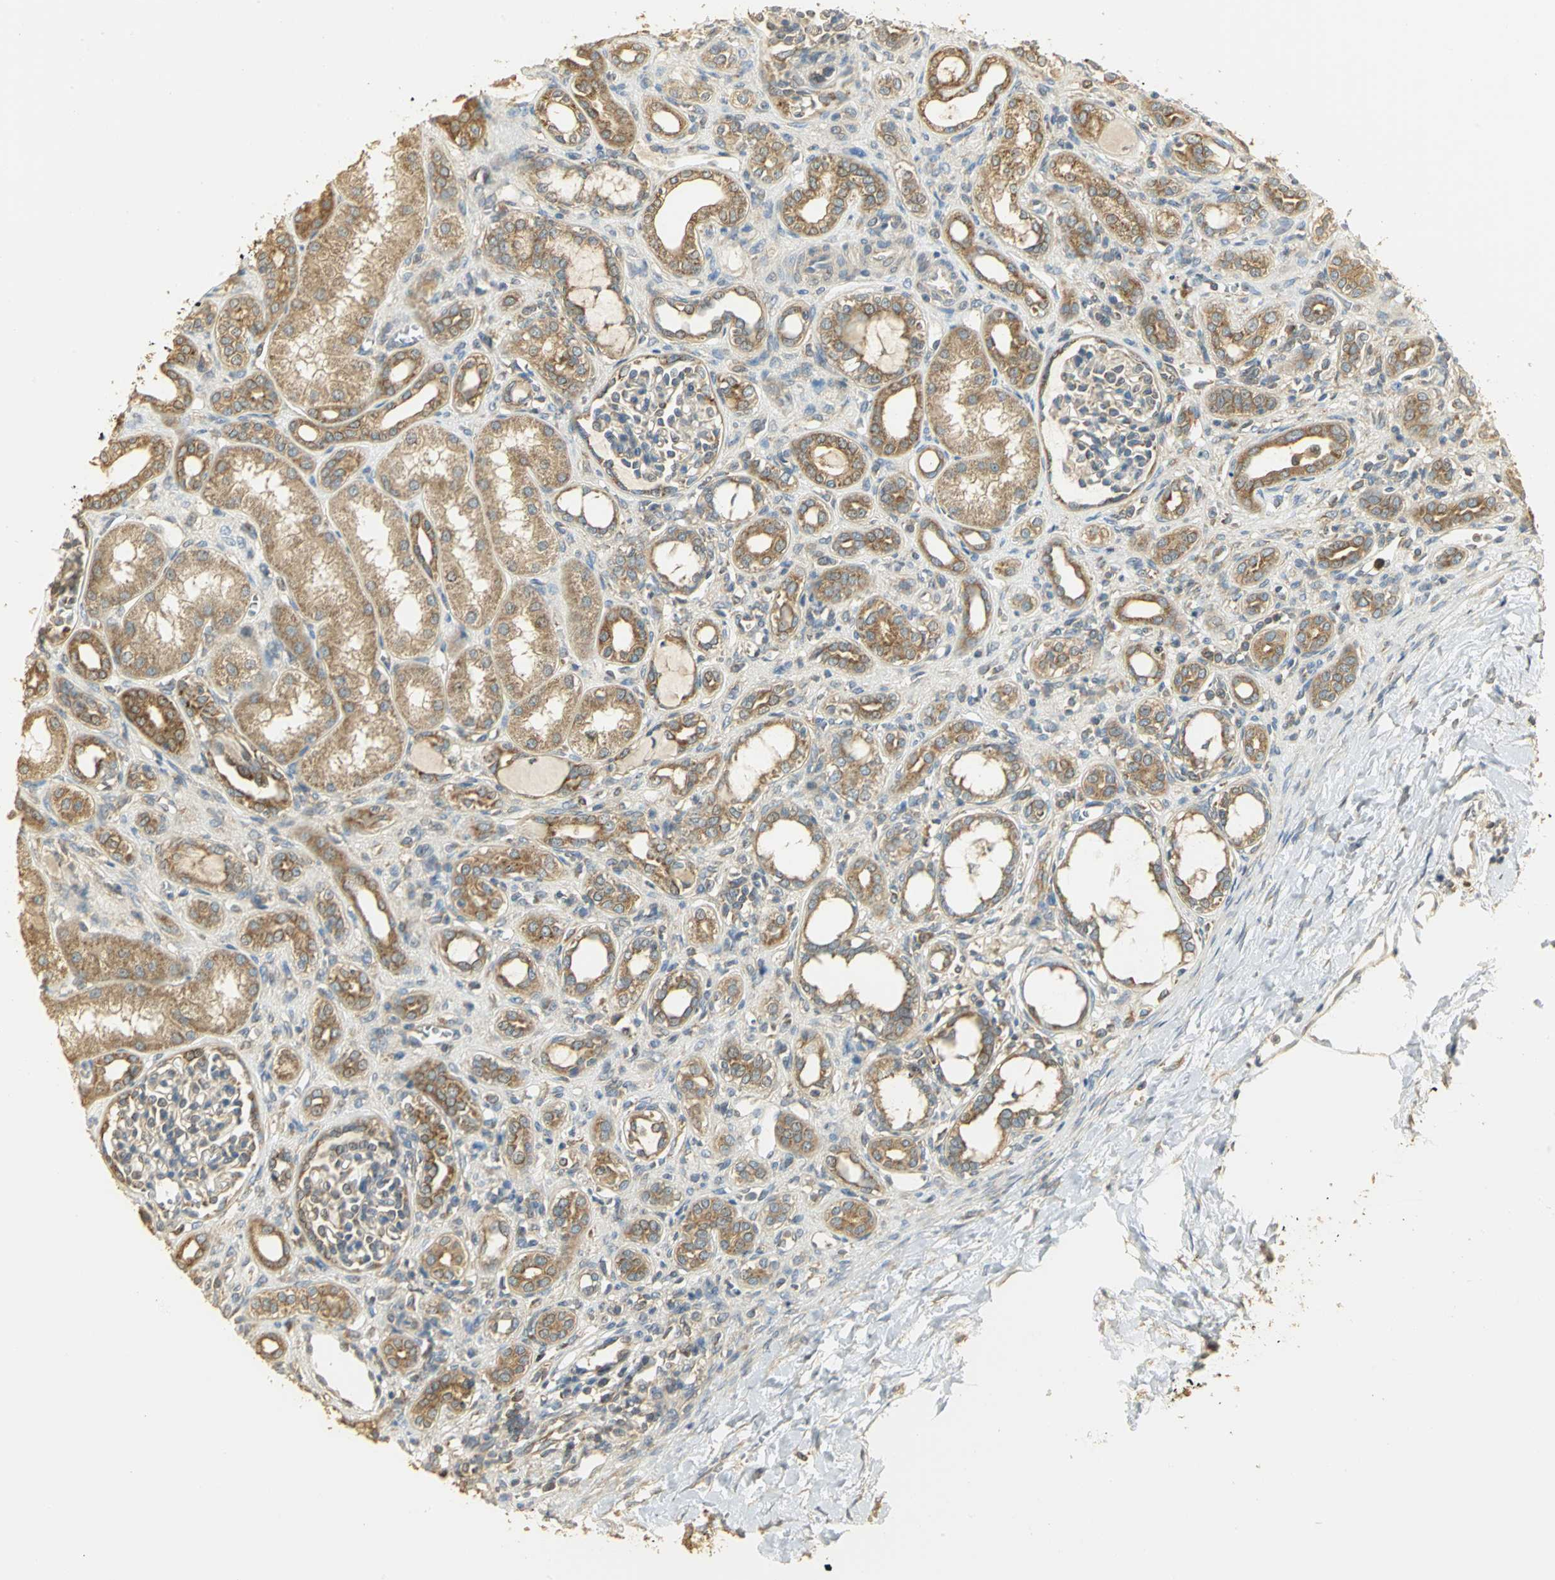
{"staining": {"intensity": "weak", "quantity": ">75%", "location": "cytoplasmic/membranous"}, "tissue": "kidney", "cell_type": "Cells in glomeruli", "image_type": "normal", "snomed": [{"axis": "morphology", "description": "Normal tissue, NOS"}, {"axis": "topography", "description": "Kidney"}], "caption": "IHC (DAB) staining of unremarkable human kidney shows weak cytoplasmic/membranous protein staining in about >75% of cells in glomeruli. Immunohistochemistry (ihc) stains the protein of interest in brown and the nuclei are stained blue.", "gene": "RARS1", "patient": {"sex": "male", "age": 7}}